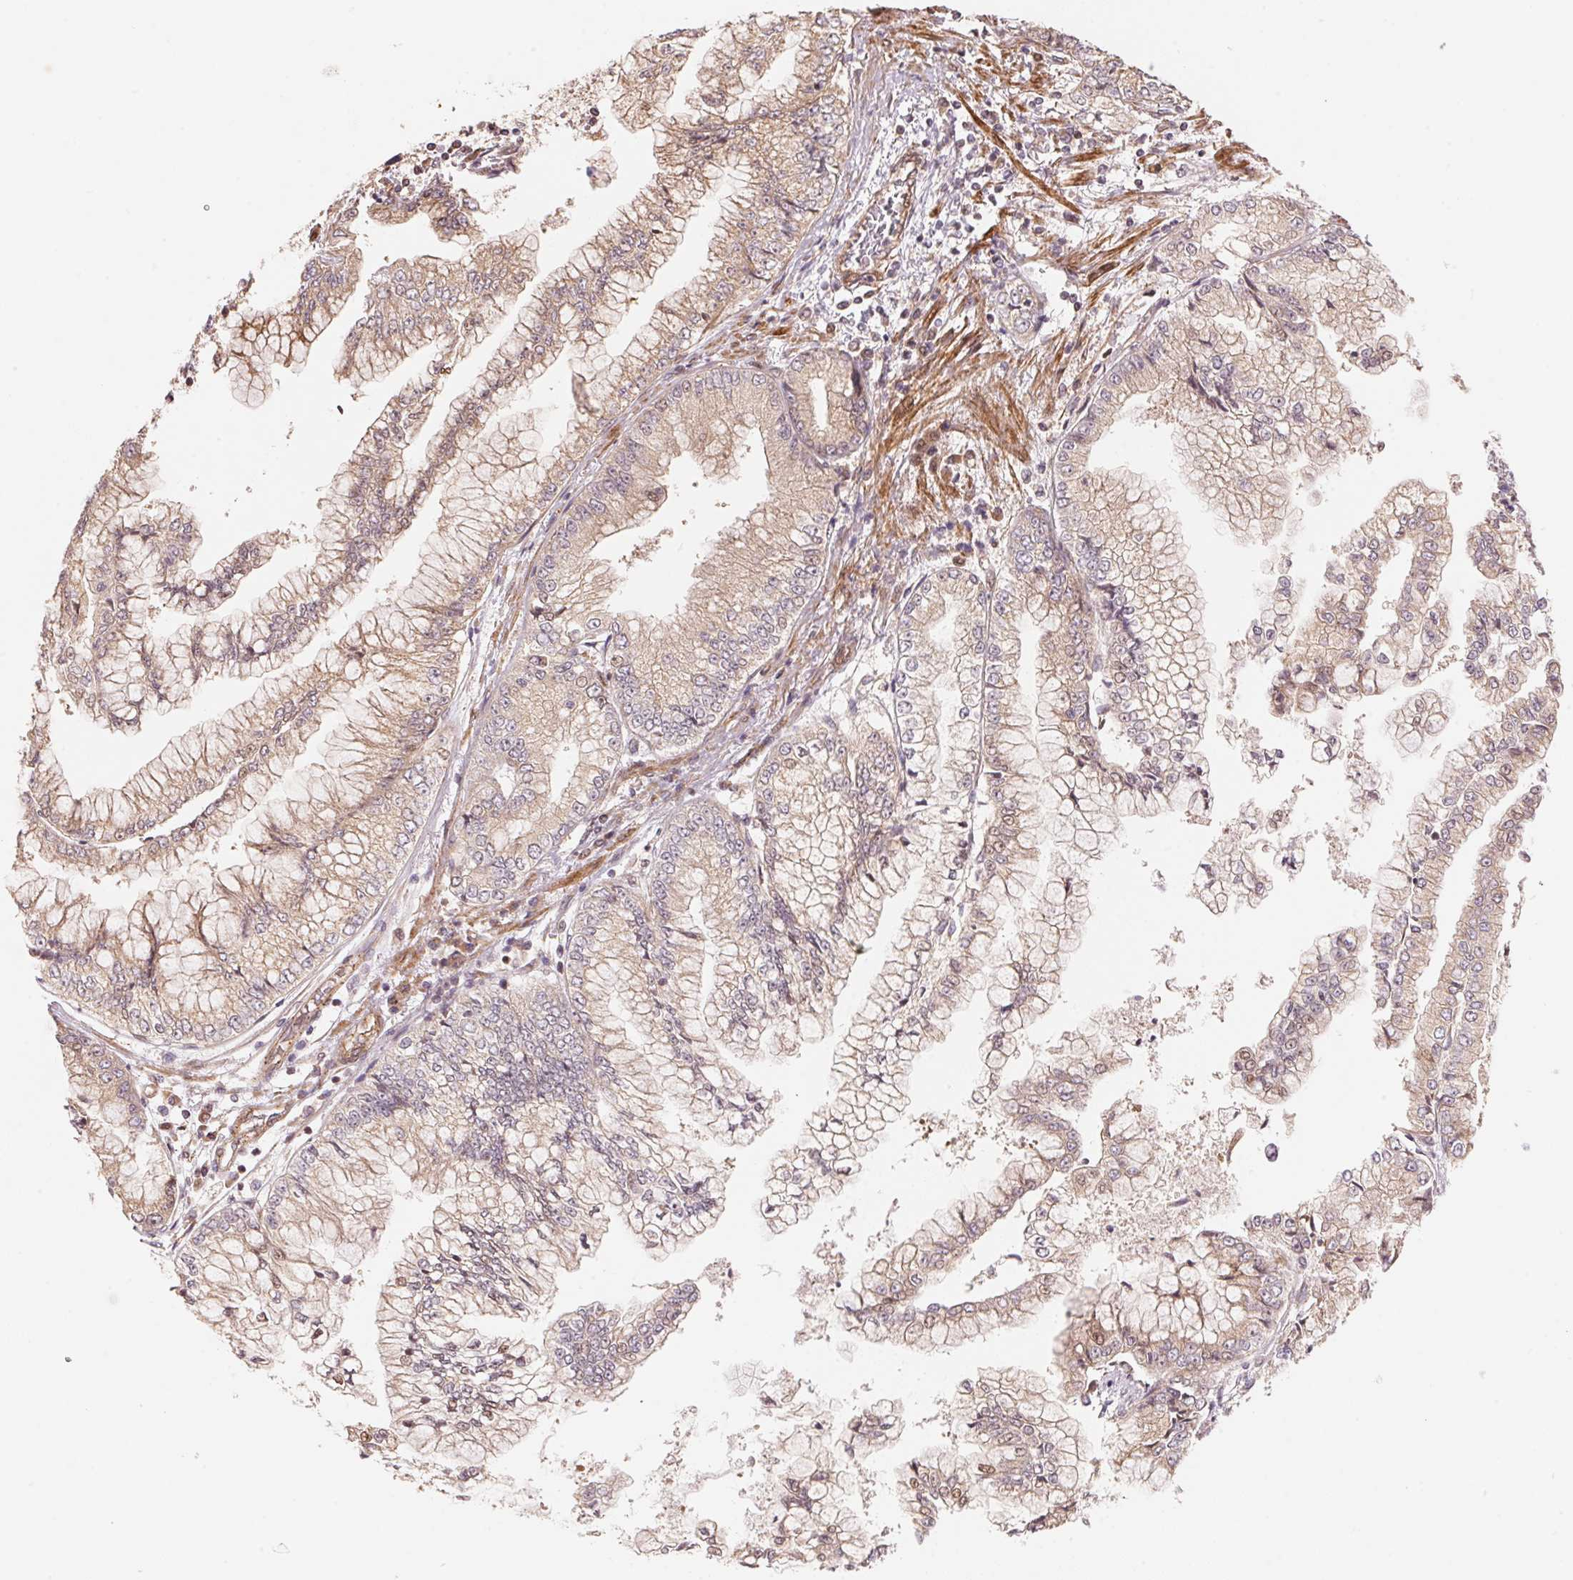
{"staining": {"intensity": "weak", "quantity": "25%-75%", "location": "cytoplasmic/membranous"}, "tissue": "stomach cancer", "cell_type": "Tumor cells", "image_type": "cancer", "snomed": [{"axis": "morphology", "description": "Adenocarcinoma, NOS"}, {"axis": "topography", "description": "Stomach, upper"}], "caption": "Immunohistochemical staining of adenocarcinoma (stomach) exhibits weak cytoplasmic/membranous protein positivity in about 25%-75% of tumor cells.", "gene": "TNIP2", "patient": {"sex": "female", "age": 74}}